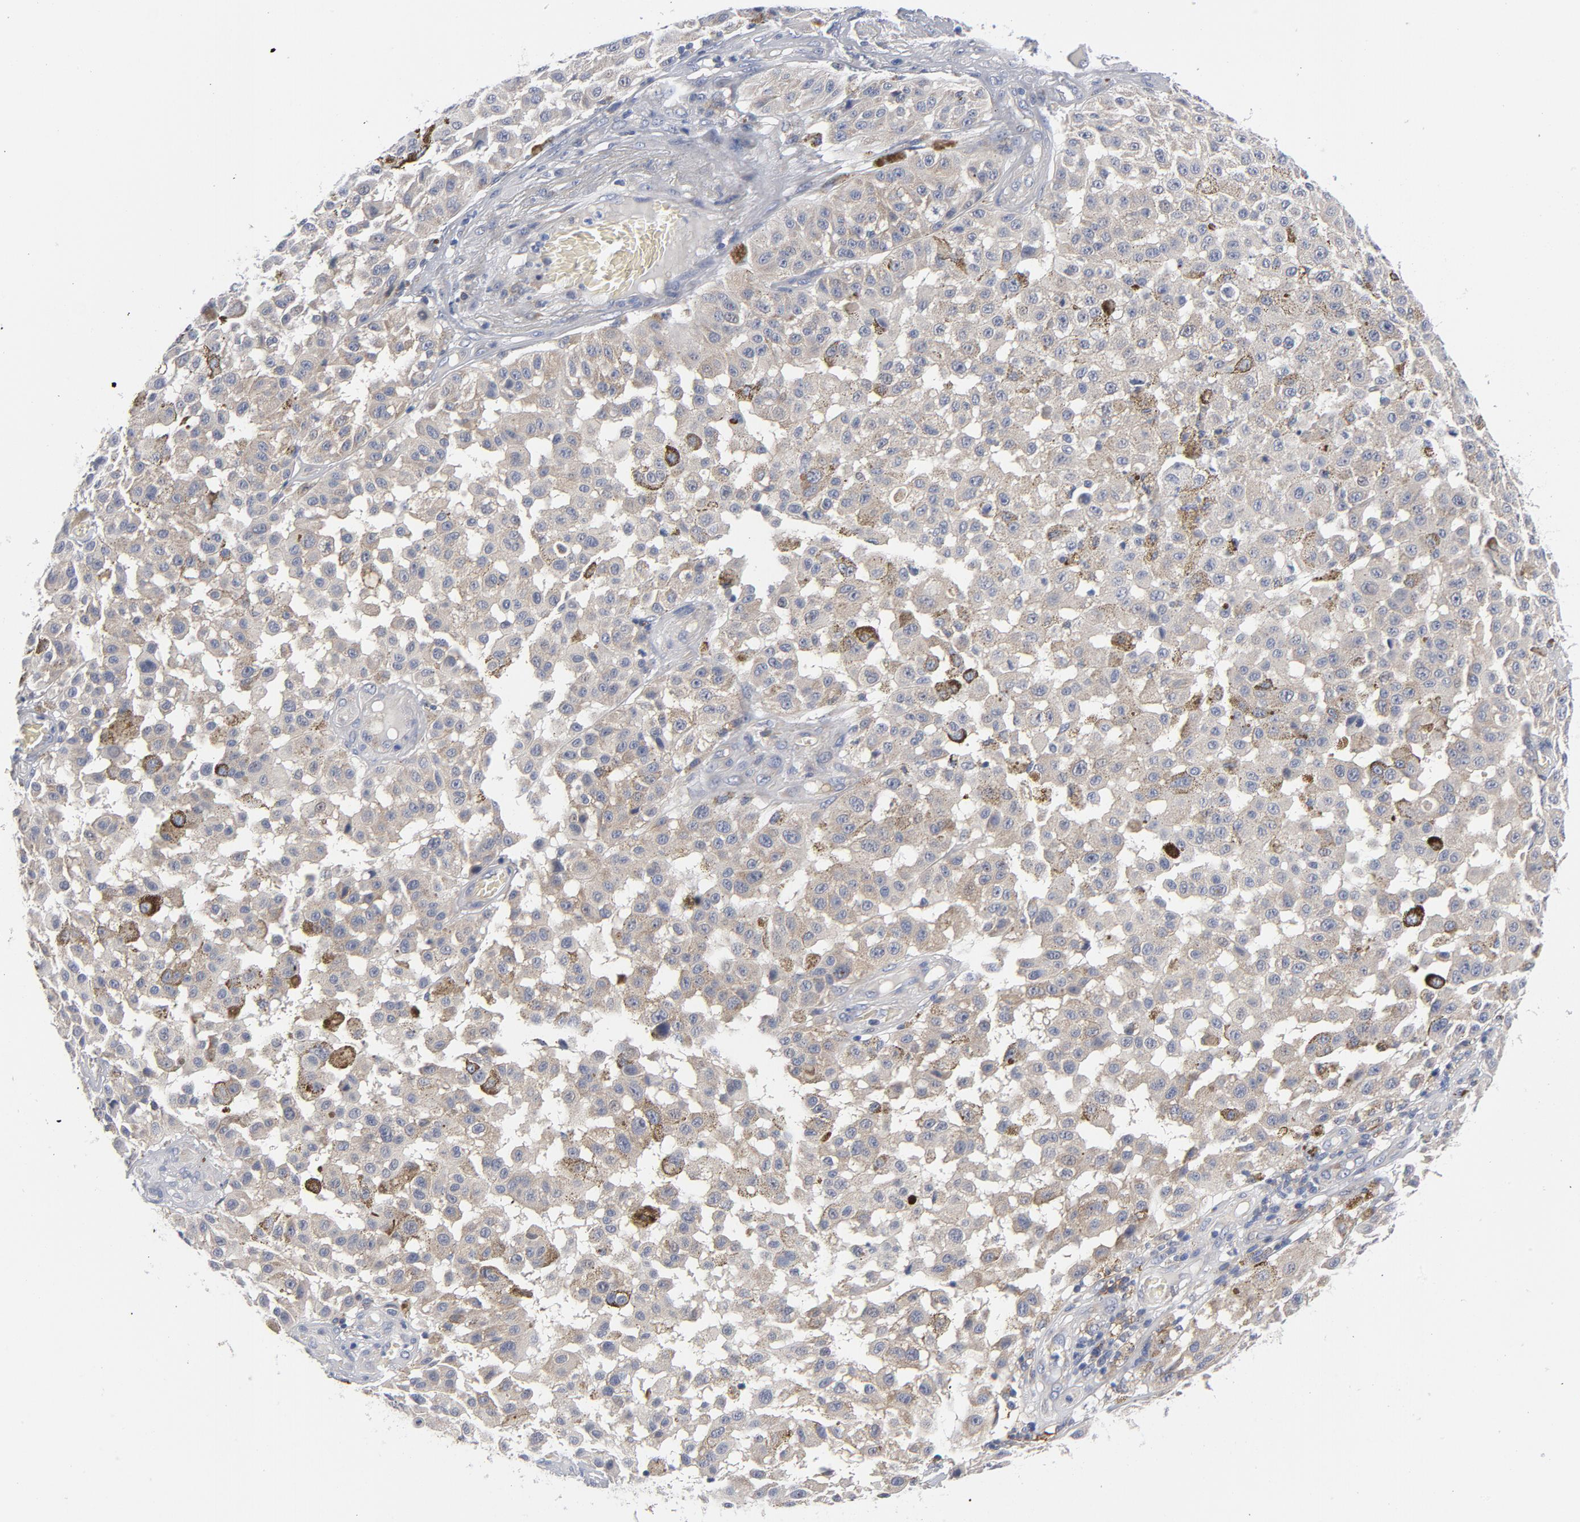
{"staining": {"intensity": "weak", "quantity": "<25%", "location": "cytoplasmic/membranous"}, "tissue": "melanoma", "cell_type": "Tumor cells", "image_type": "cancer", "snomed": [{"axis": "morphology", "description": "Malignant melanoma, NOS"}, {"axis": "topography", "description": "Skin"}], "caption": "This image is of melanoma stained with immunohistochemistry (IHC) to label a protein in brown with the nuclei are counter-stained blue. There is no positivity in tumor cells.", "gene": "CD86", "patient": {"sex": "female", "age": 64}}